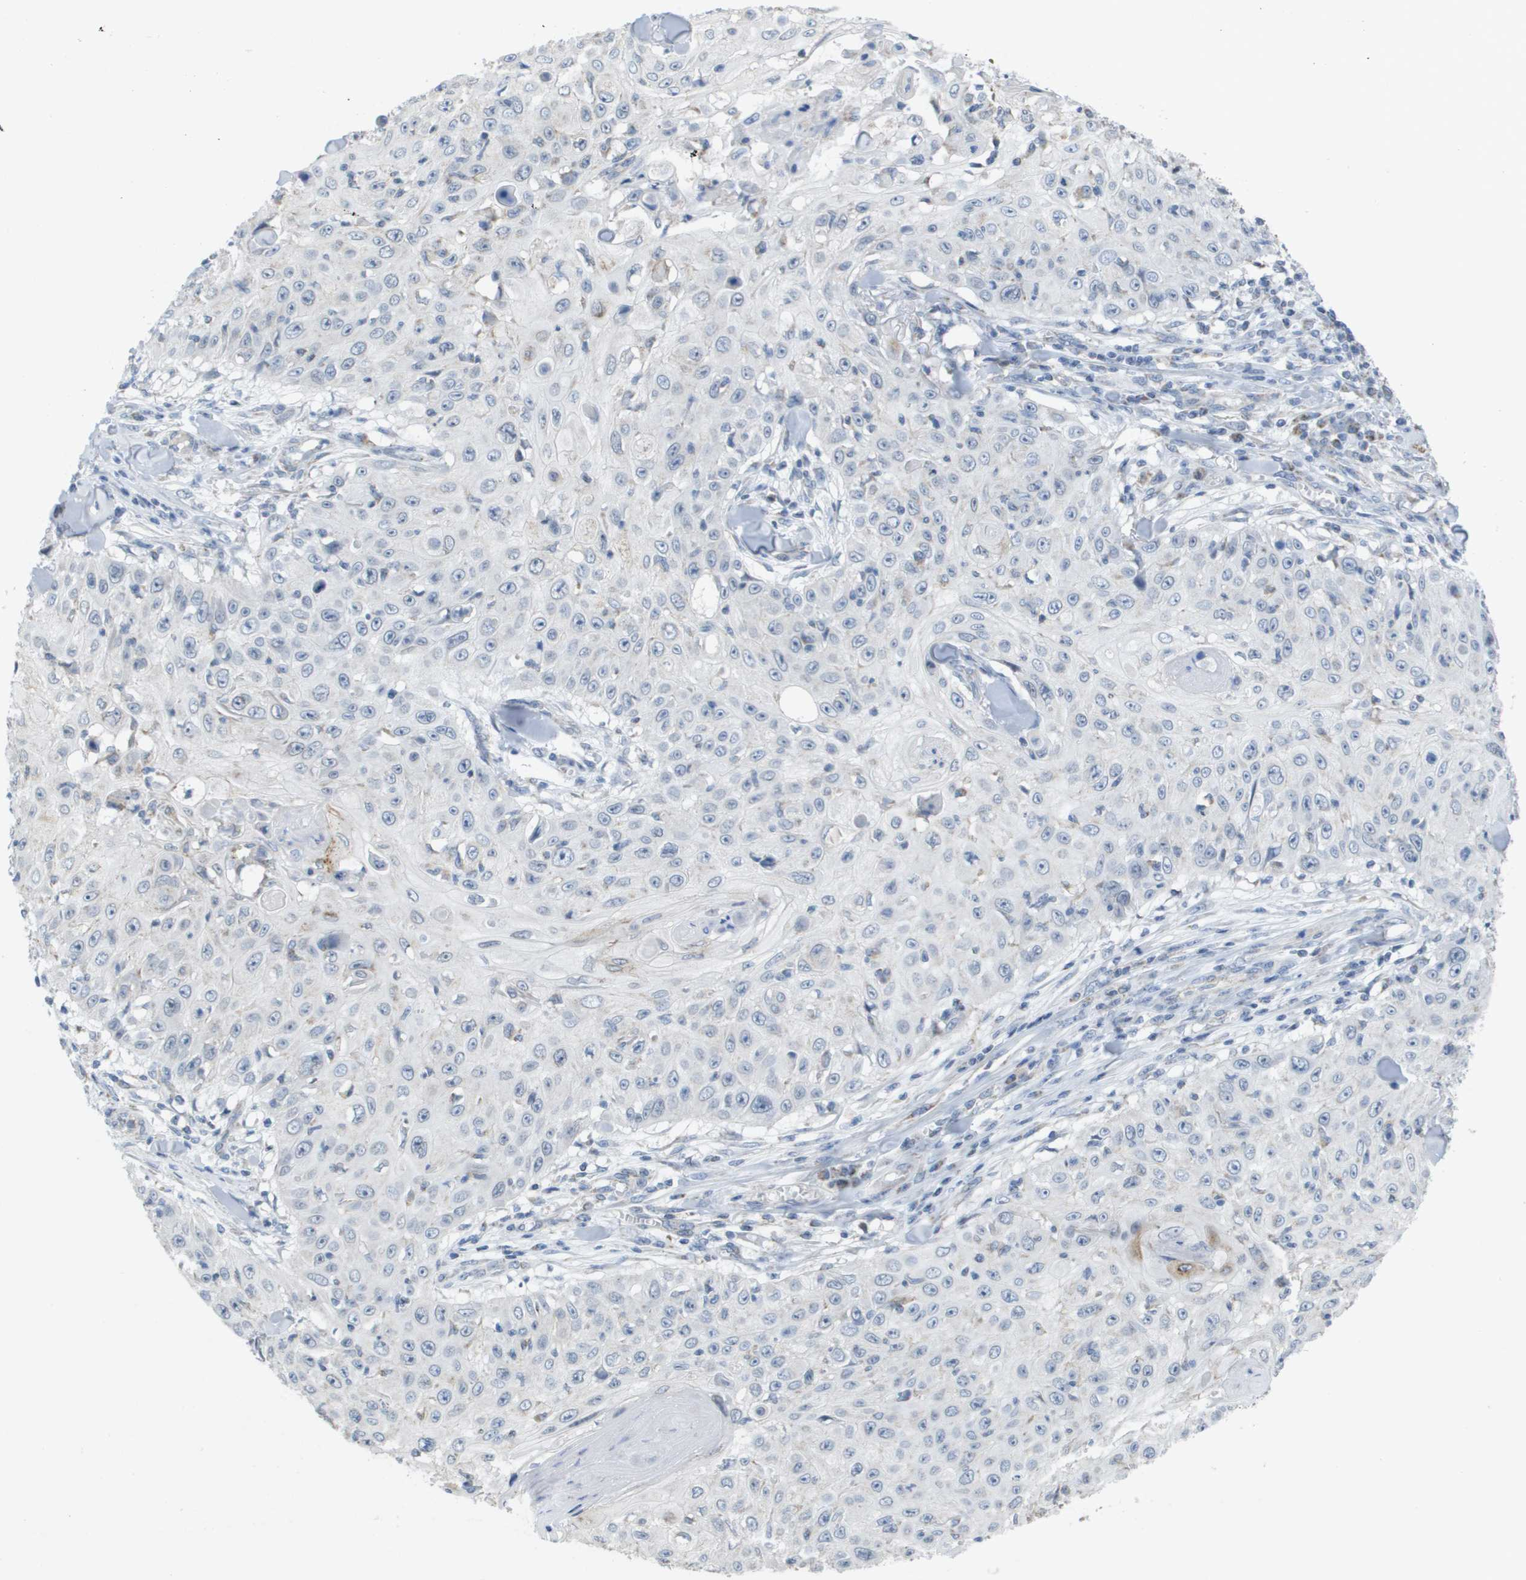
{"staining": {"intensity": "negative", "quantity": "none", "location": "none"}, "tissue": "skin cancer", "cell_type": "Tumor cells", "image_type": "cancer", "snomed": [{"axis": "morphology", "description": "Squamous cell carcinoma, NOS"}, {"axis": "topography", "description": "Skin"}], "caption": "This is a micrograph of IHC staining of skin squamous cell carcinoma, which shows no staining in tumor cells.", "gene": "TMEM223", "patient": {"sex": "male", "age": 86}}